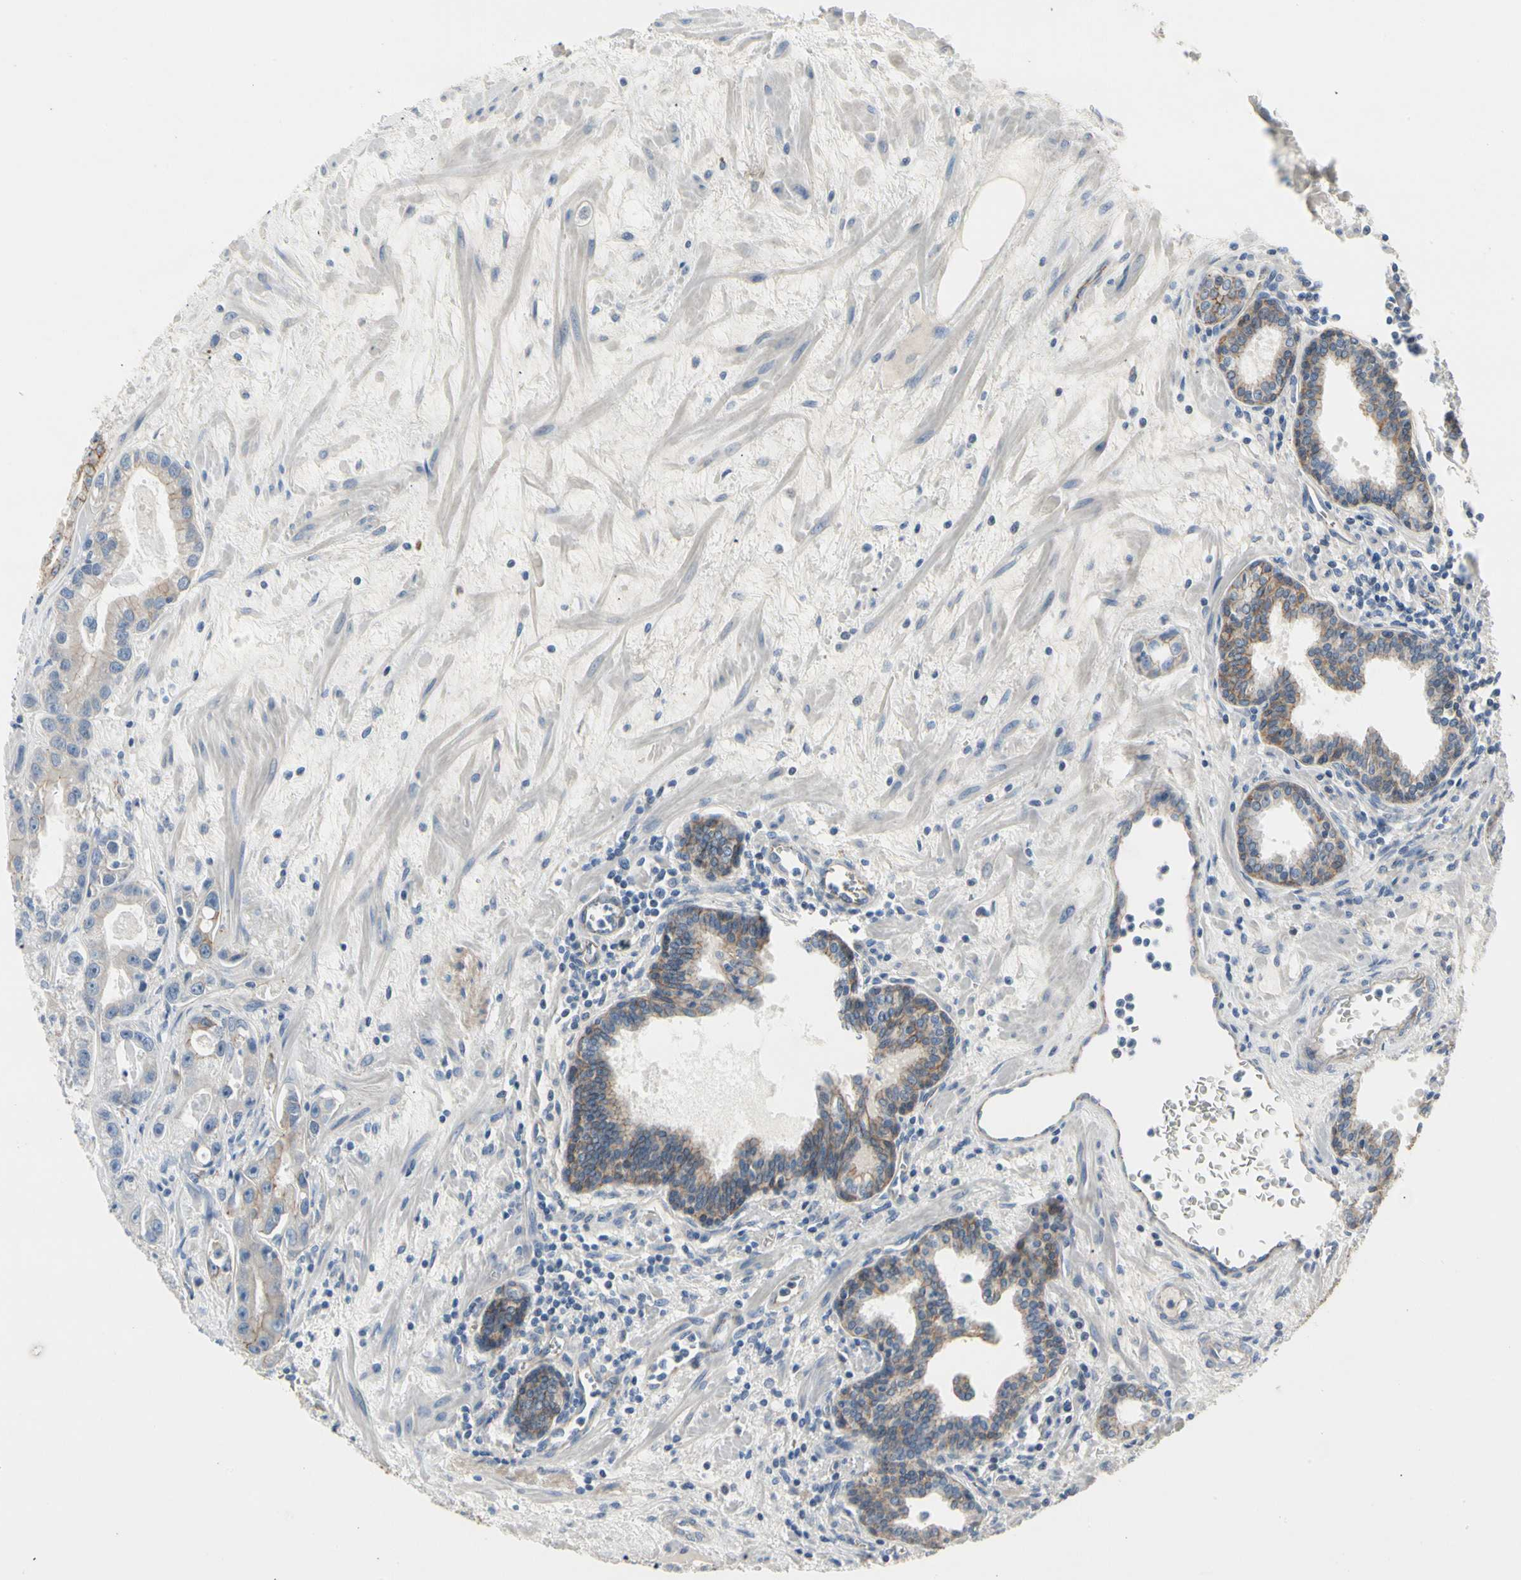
{"staining": {"intensity": "moderate", "quantity": "25%-75%", "location": "cytoplasmic/membranous"}, "tissue": "prostate cancer", "cell_type": "Tumor cells", "image_type": "cancer", "snomed": [{"axis": "morphology", "description": "Adenocarcinoma, Low grade"}, {"axis": "topography", "description": "Prostate"}], "caption": "Immunohistochemical staining of human prostate low-grade adenocarcinoma exhibits moderate cytoplasmic/membranous protein positivity in approximately 25%-75% of tumor cells.", "gene": "LGR6", "patient": {"sex": "male", "age": 59}}